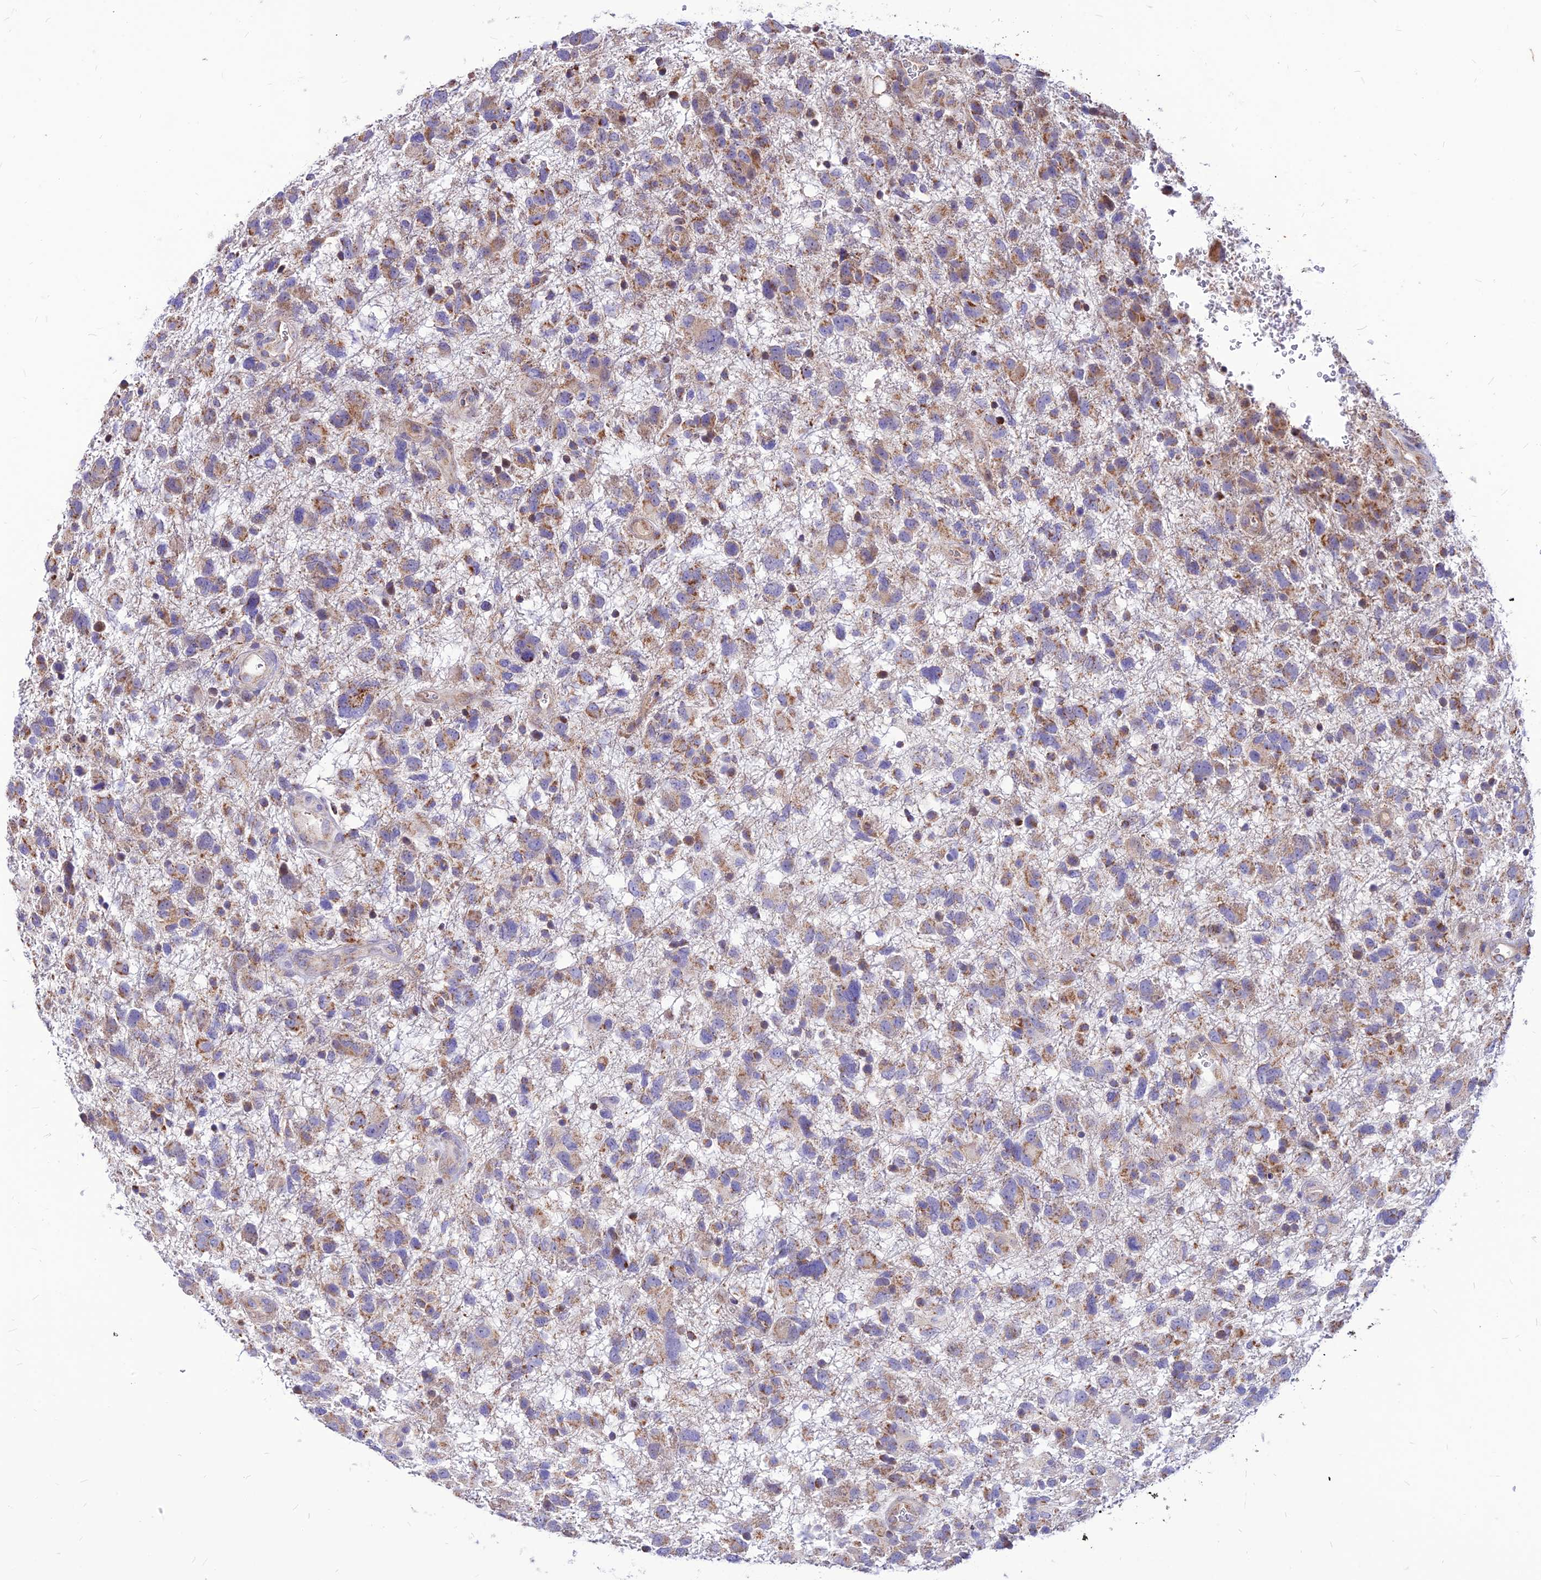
{"staining": {"intensity": "moderate", "quantity": "25%-75%", "location": "cytoplasmic/membranous"}, "tissue": "glioma", "cell_type": "Tumor cells", "image_type": "cancer", "snomed": [{"axis": "morphology", "description": "Glioma, malignant, High grade"}, {"axis": "topography", "description": "Brain"}], "caption": "Immunohistochemical staining of human malignant high-grade glioma displays medium levels of moderate cytoplasmic/membranous protein staining in approximately 25%-75% of tumor cells. (Brightfield microscopy of DAB IHC at high magnification).", "gene": "ECI1", "patient": {"sex": "male", "age": 61}}